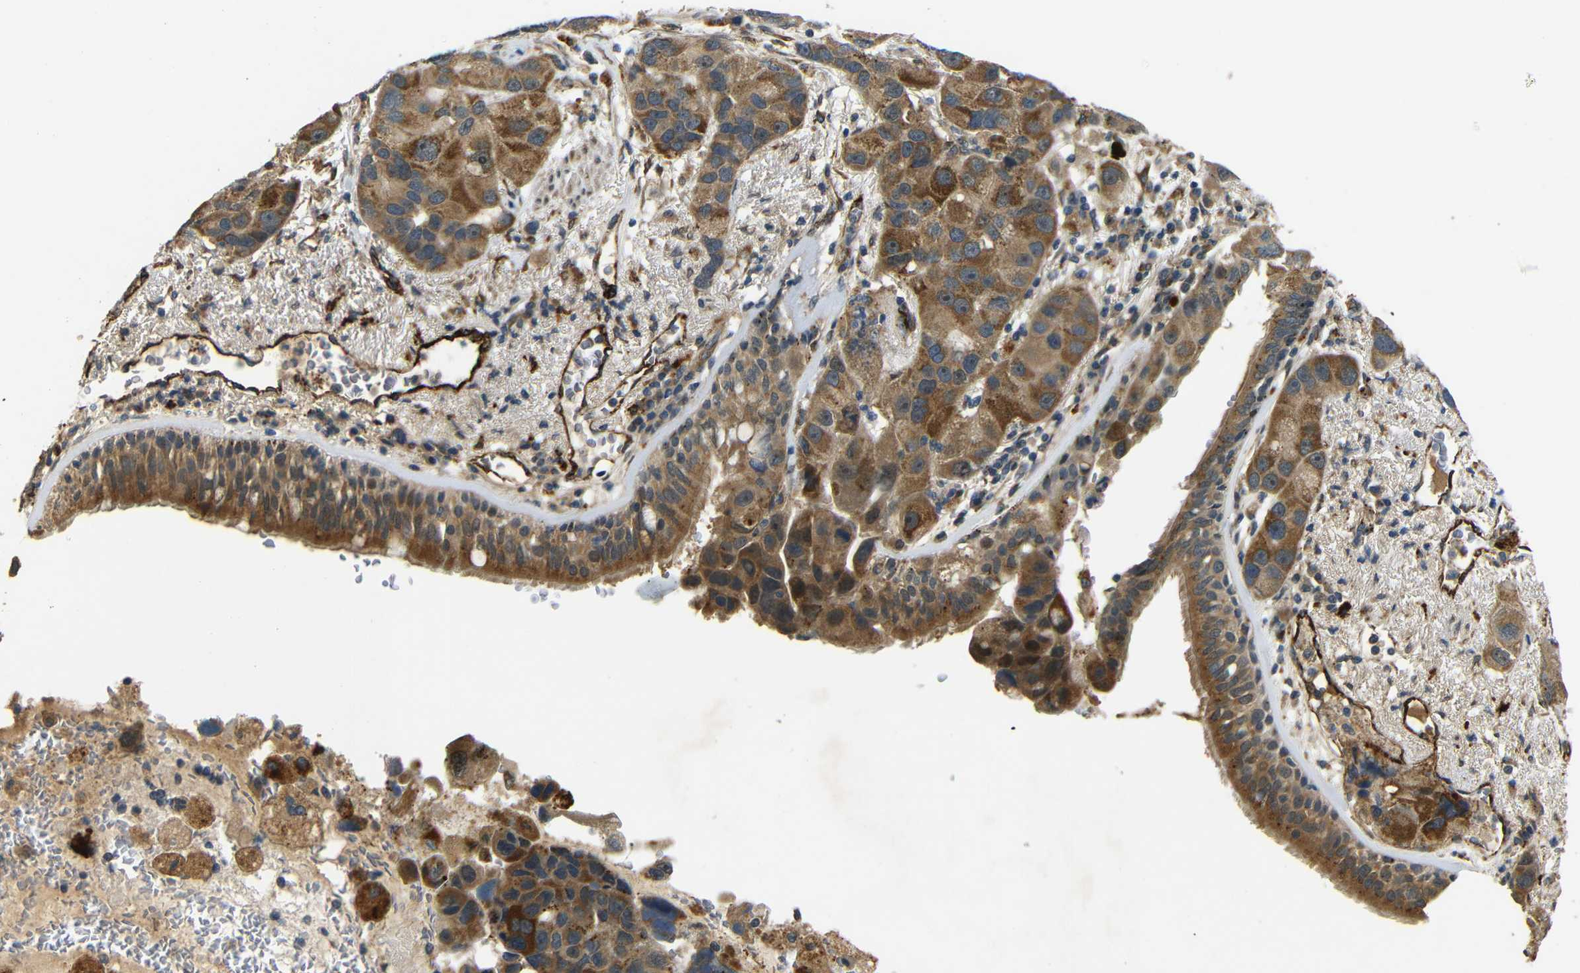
{"staining": {"intensity": "moderate", "quantity": ">75%", "location": "cytoplasmic/membranous"}, "tissue": "bronchus", "cell_type": "Respiratory epithelial cells", "image_type": "normal", "snomed": [{"axis": "morphology", "description": "Normal tissue, NOS"}, {"axis": "morphology", "description": "Adenocarcinoma, NOS"}, {"axis": "morphology", "description": "Adenocarcinoma, metastatic, NOS"}, {"axis": "topography", "description": "Lymph node"}, {"axis": "topography", "description": "Bronchus"}, {"axis": "topography", "description": "Lung"}], "caption": "The immunohistochemical stain labels moderate cytoplasmic/membranous staining in respiratory epithelial cells of unremarkable bronchus.", "gene": "ATP7A", "patient": {"sex": "female", "age": 54}}